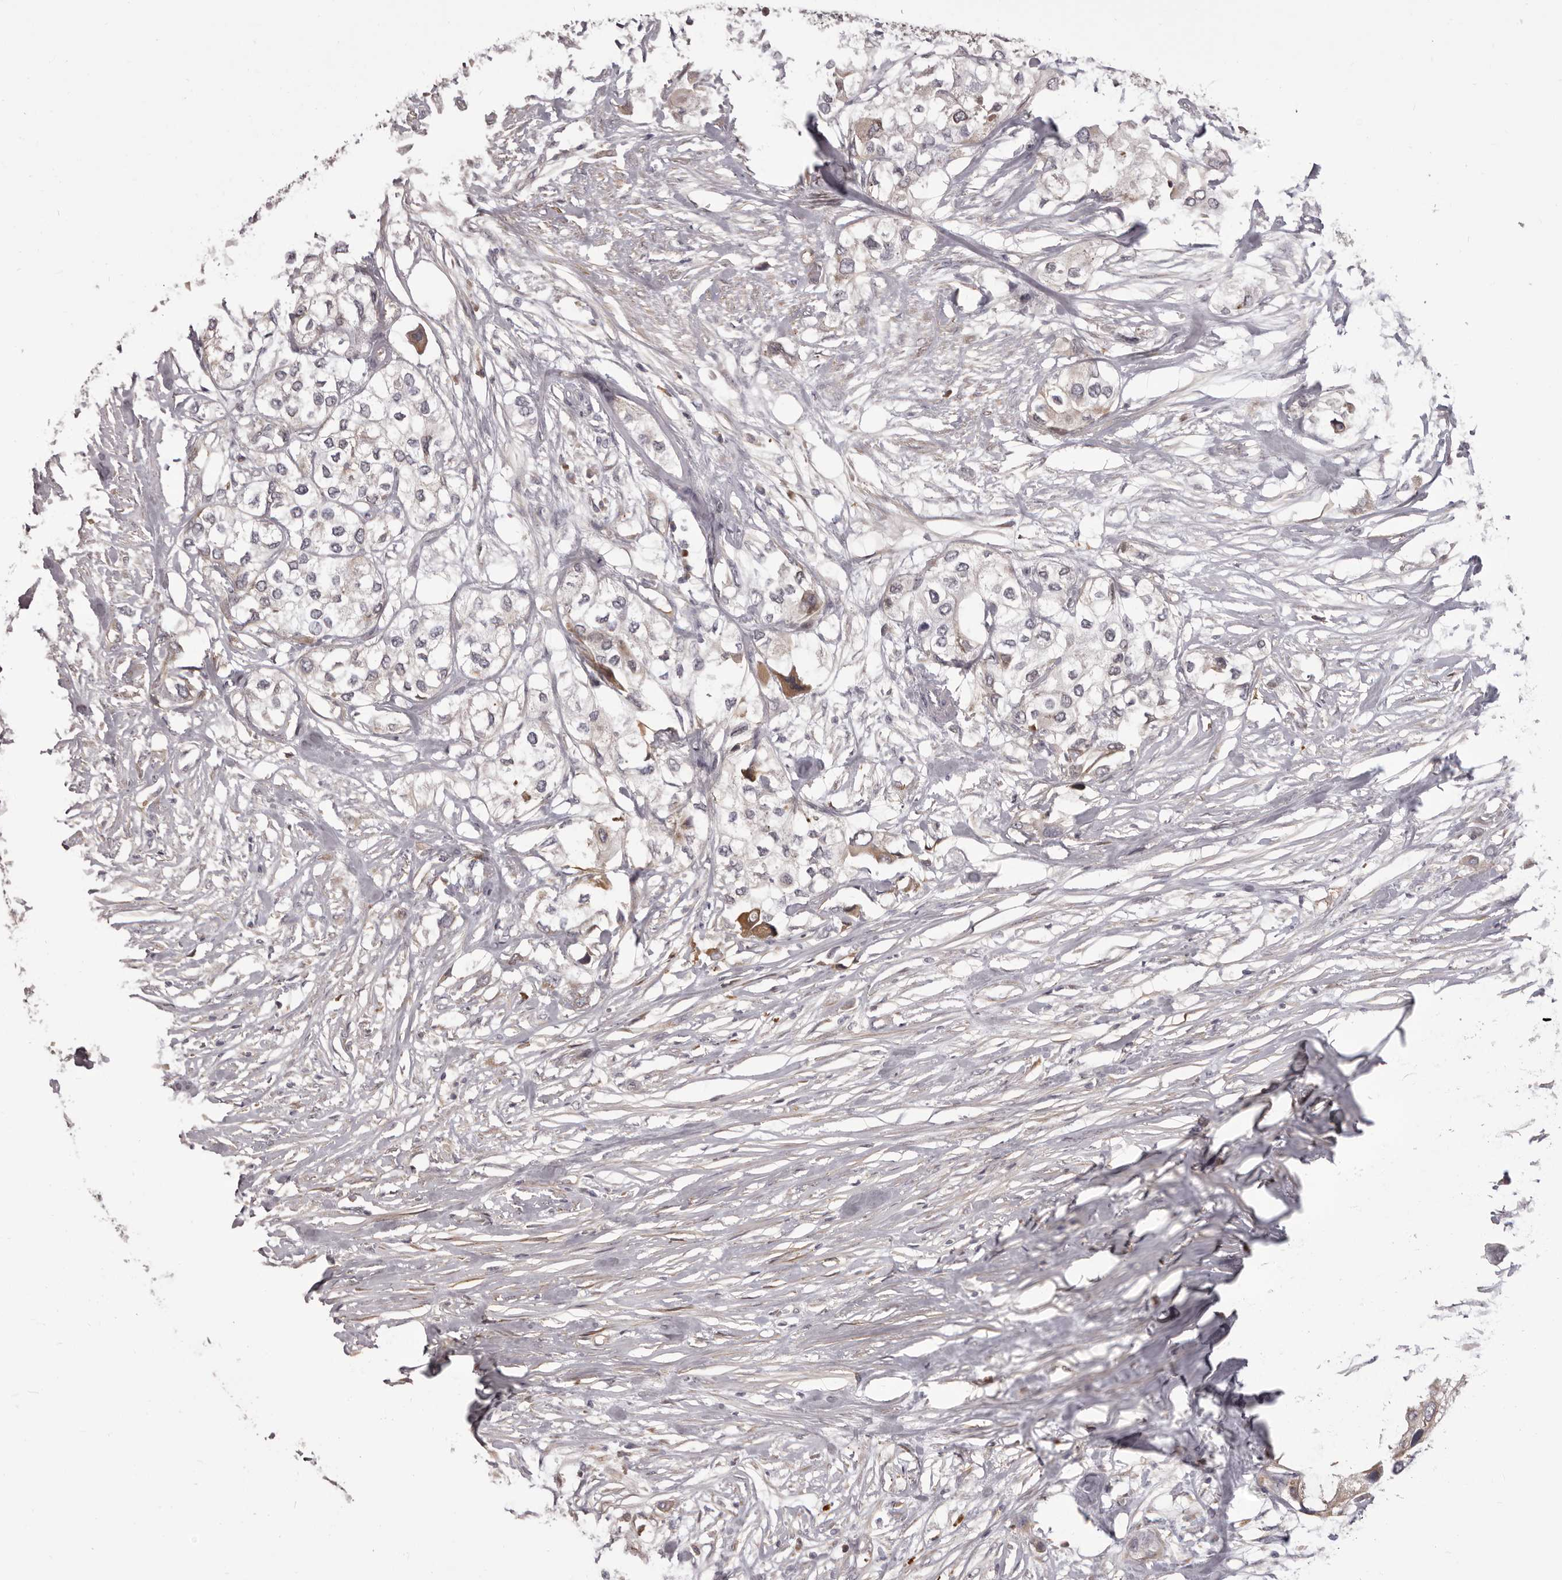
{"staining": {"intensity": "negative", "quantity": "none", "location": "none"}, "tissue": "urothelial cancer", "cell_type": "Tumor cells", "image_type": "cancer", "snomed": [{"axis": "morphology", "description": "Urothelial carcinoma, High grade"}, {"axis": "topography", "description": "Urinary bladder"}], "caption": "Immunohistochemistry photomicrograph of neoplastic tissue: human urothelial carcinoma (high-grade) stained with DAB (3,3'-diaminobenzidine) demonstrates no significant protein expression in tumor cells. The staining was performed using DAB to visualize the protein expression in brown, while the nuclei were stained in blue with hematoxylin (Magnification: 20x).", "gene": "OTUD3", "patient": {"sex": "male", "age": 64}}